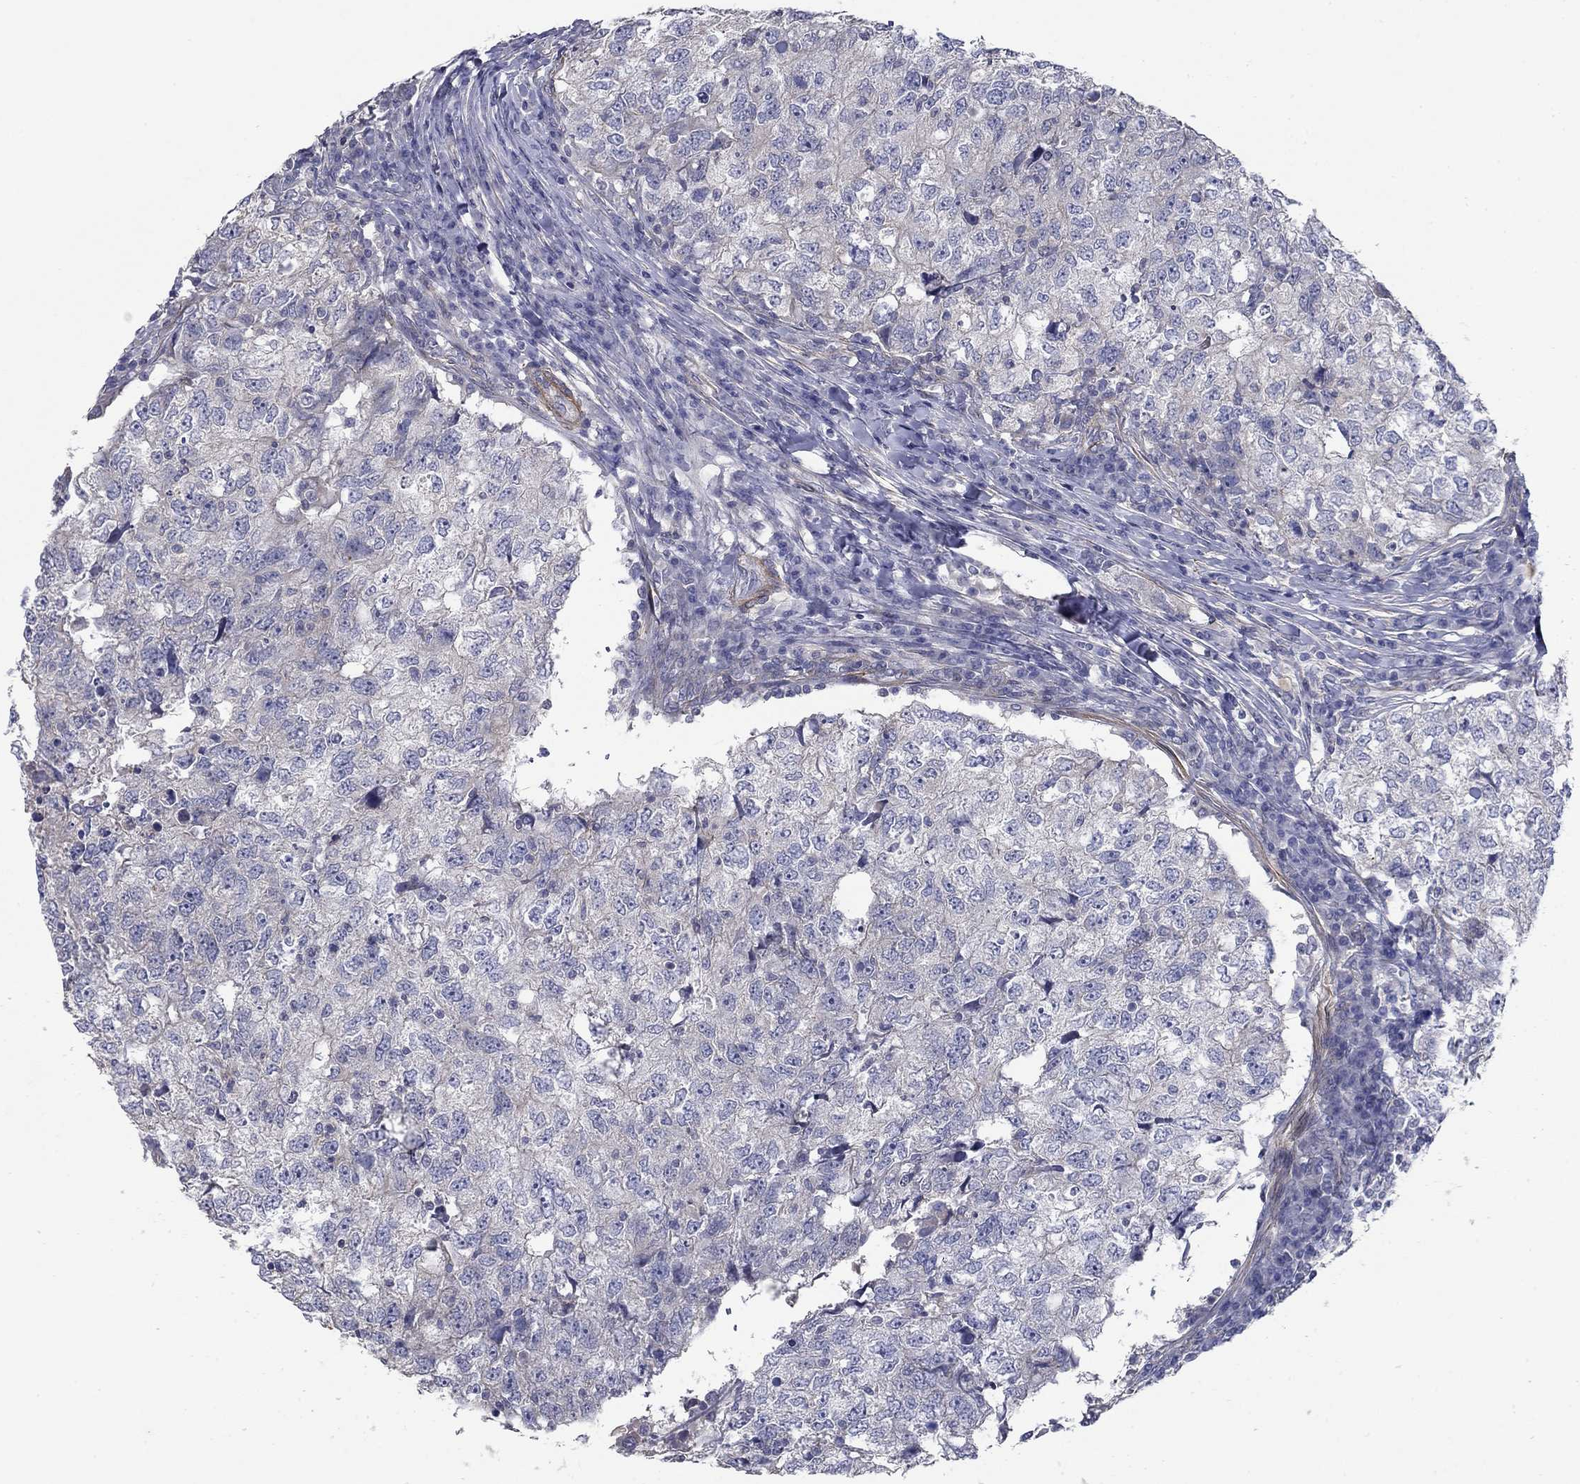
{"staining": {"intensity": "negative", "quantity": "none", "location": "none"}, "tissue": "breast cancer", "cell_type": "Tumor cells", "image_type": "cancer", "snomed": [{"axis": "morphology", "description": "Duct carcinoma"}, {"axis": "topography", "description": "Breast"}], "caption": "The immunohistochemistry (IHC) photomicrograph has no significant expression in tumor cells of infiltrating ductal carcinoma (breast) tissue. (DAB (3,3'-diaminobenzidine) immunohistochemistry (IHC), high magnification).", "gene": "GRK7", "patient": {"sex": "female", "age": 30}}